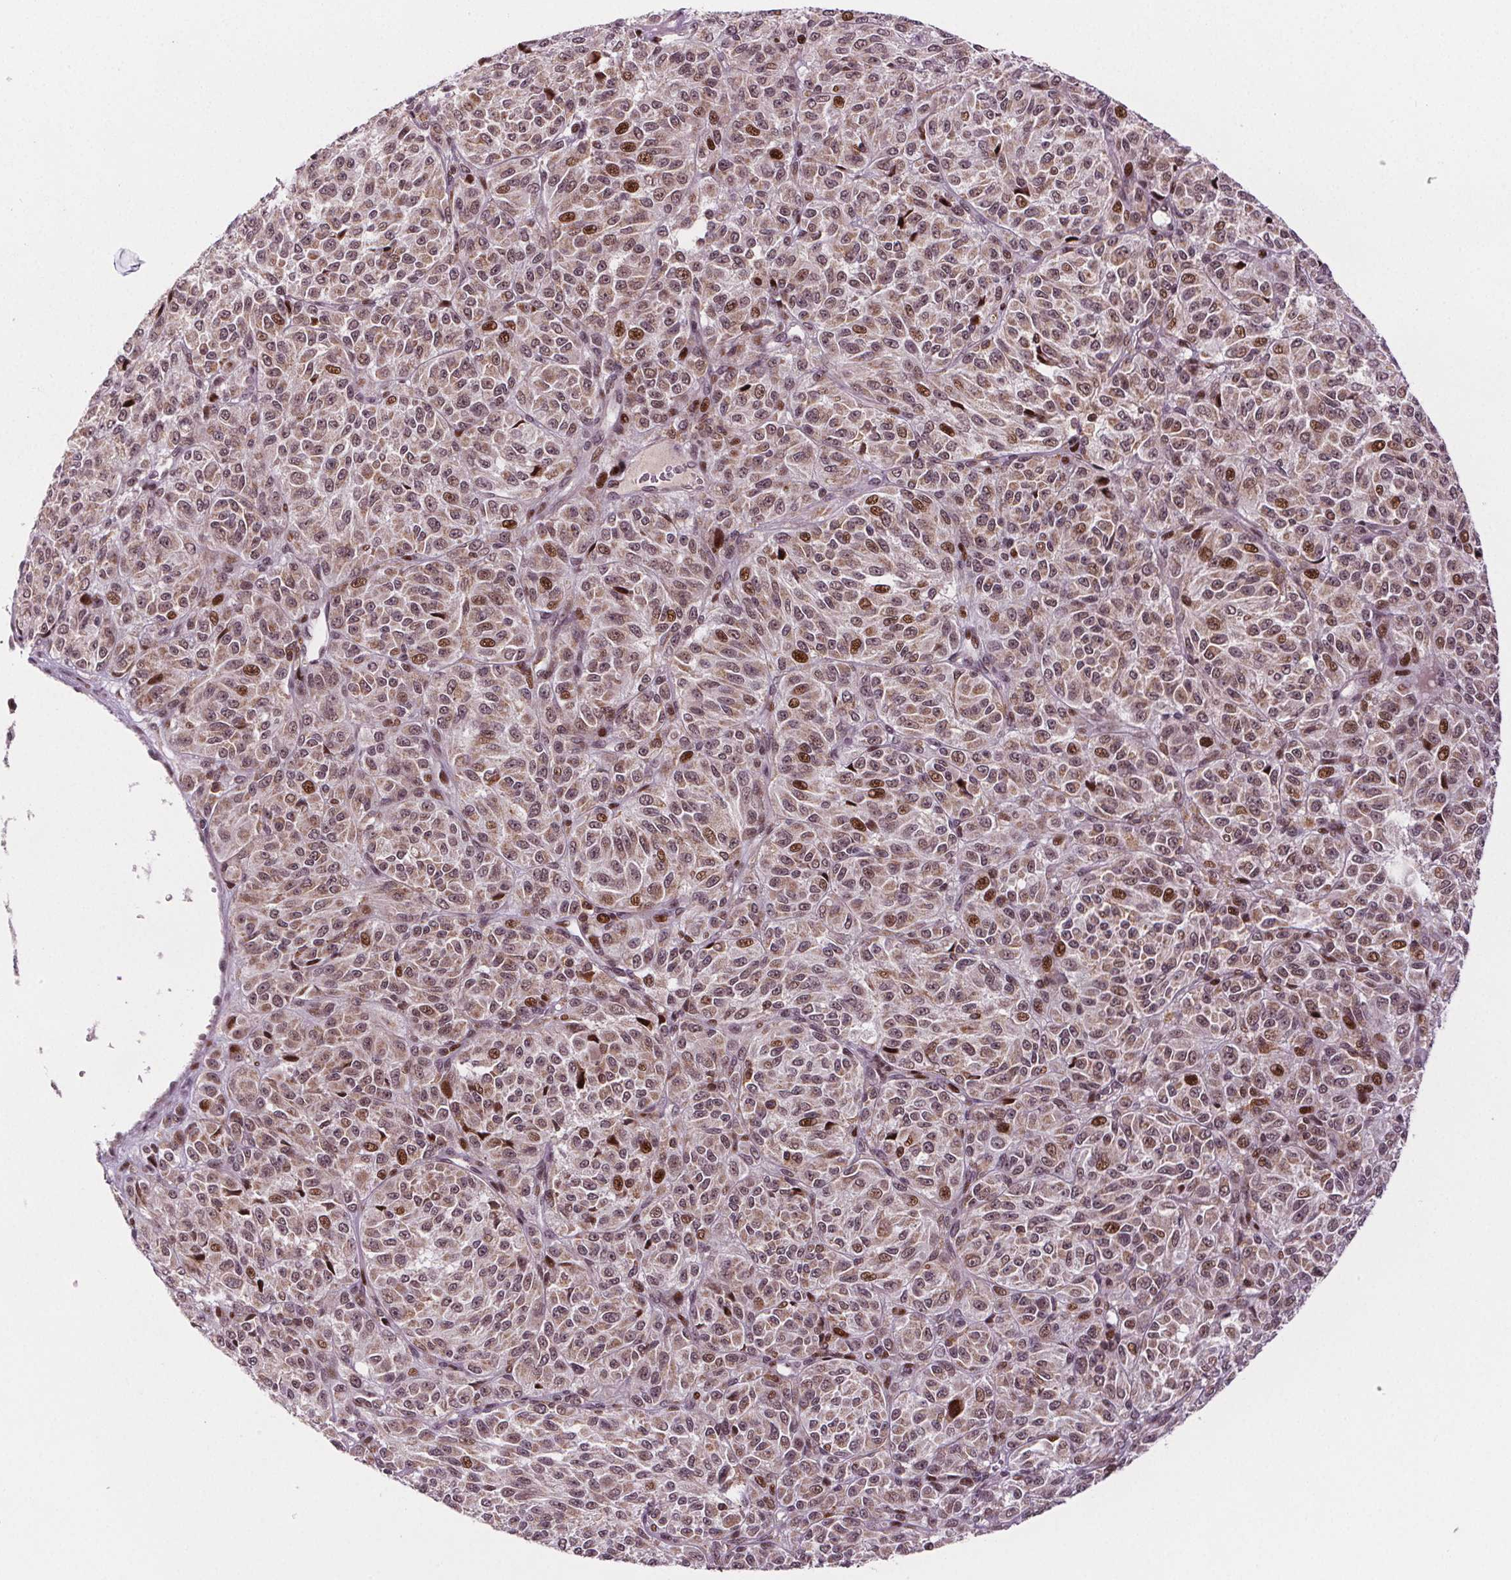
{"staining": {"intensity": "moderate", "quantity": "25%-75%", "location": "nuclear"}, "tissue": "melanoma", "cell_type": "Tumor cells", "image_type": "cancer", "snomed": [{"axis": "morphology", "description": "Malignant melanoma, Metastatic site"}, {"axis": "topography", "description": "Brain"}], "caption": "Protein staining shows moderate nuclear expression in approximately 25%-75% of tumor cells in melanoma.", "gene": "SNRNP35", "patient": {"sex": "female", "age": 56}}